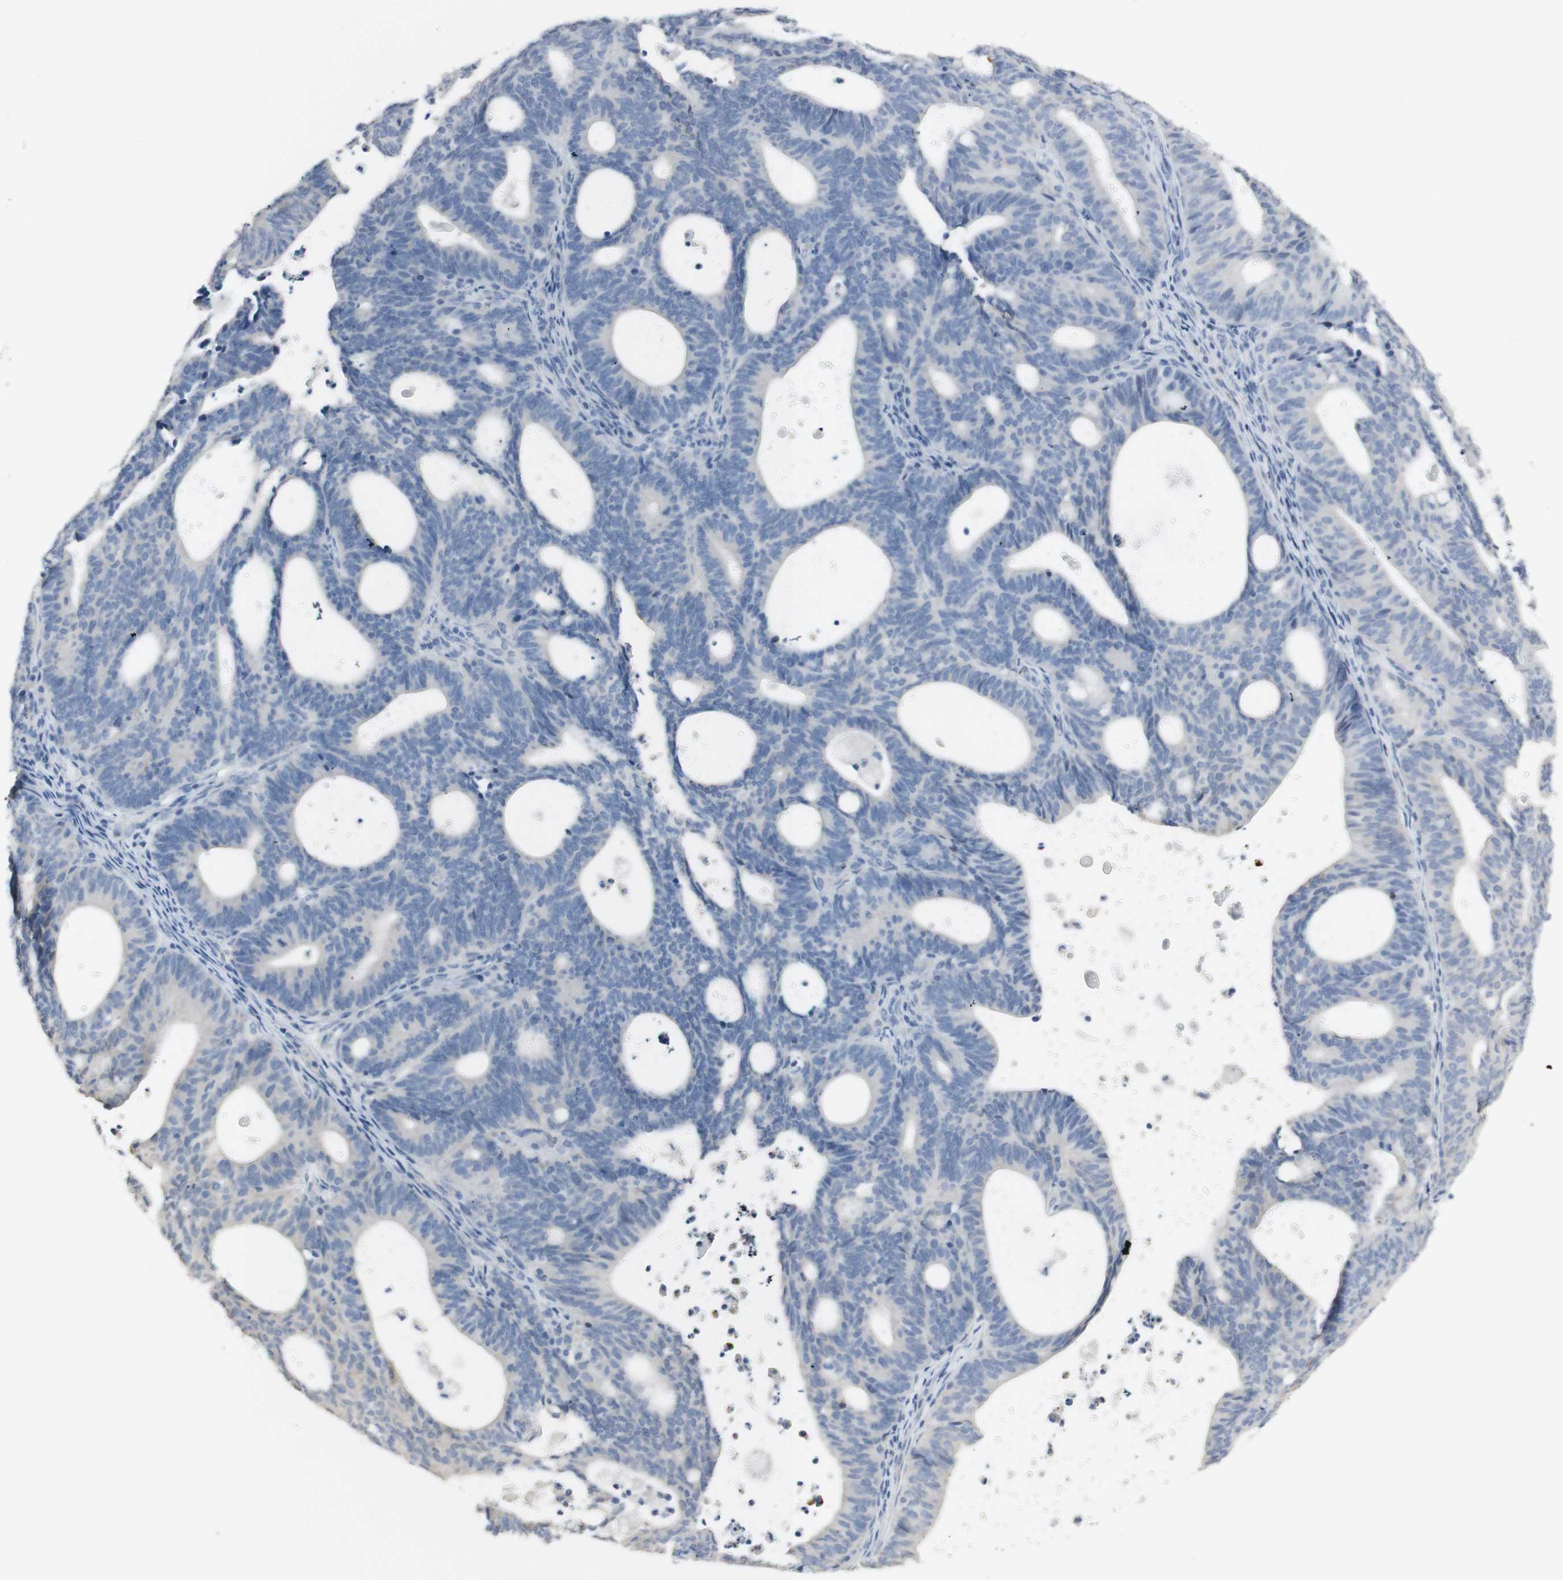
{"staining": {"intensity": "negative", "quantity": "none", "location": "none"}, "tissue": "endometrial cancer", "cell_type": "Tumor cells", "image_type": "cancer", "snomed": [{"axis": "morphology", "description": "Adenocarcinoma, NOS"}, {"axis": "topography", "description": "Uterus"}], "caption": "This is a image of IHC staining of endometrial adenocarcinoma, which shows no staining in tumor cells. (DAB immunohistochemistry, high magnification).", "gene": "ART3", "patient": {"sex": "female", "age": 83}}